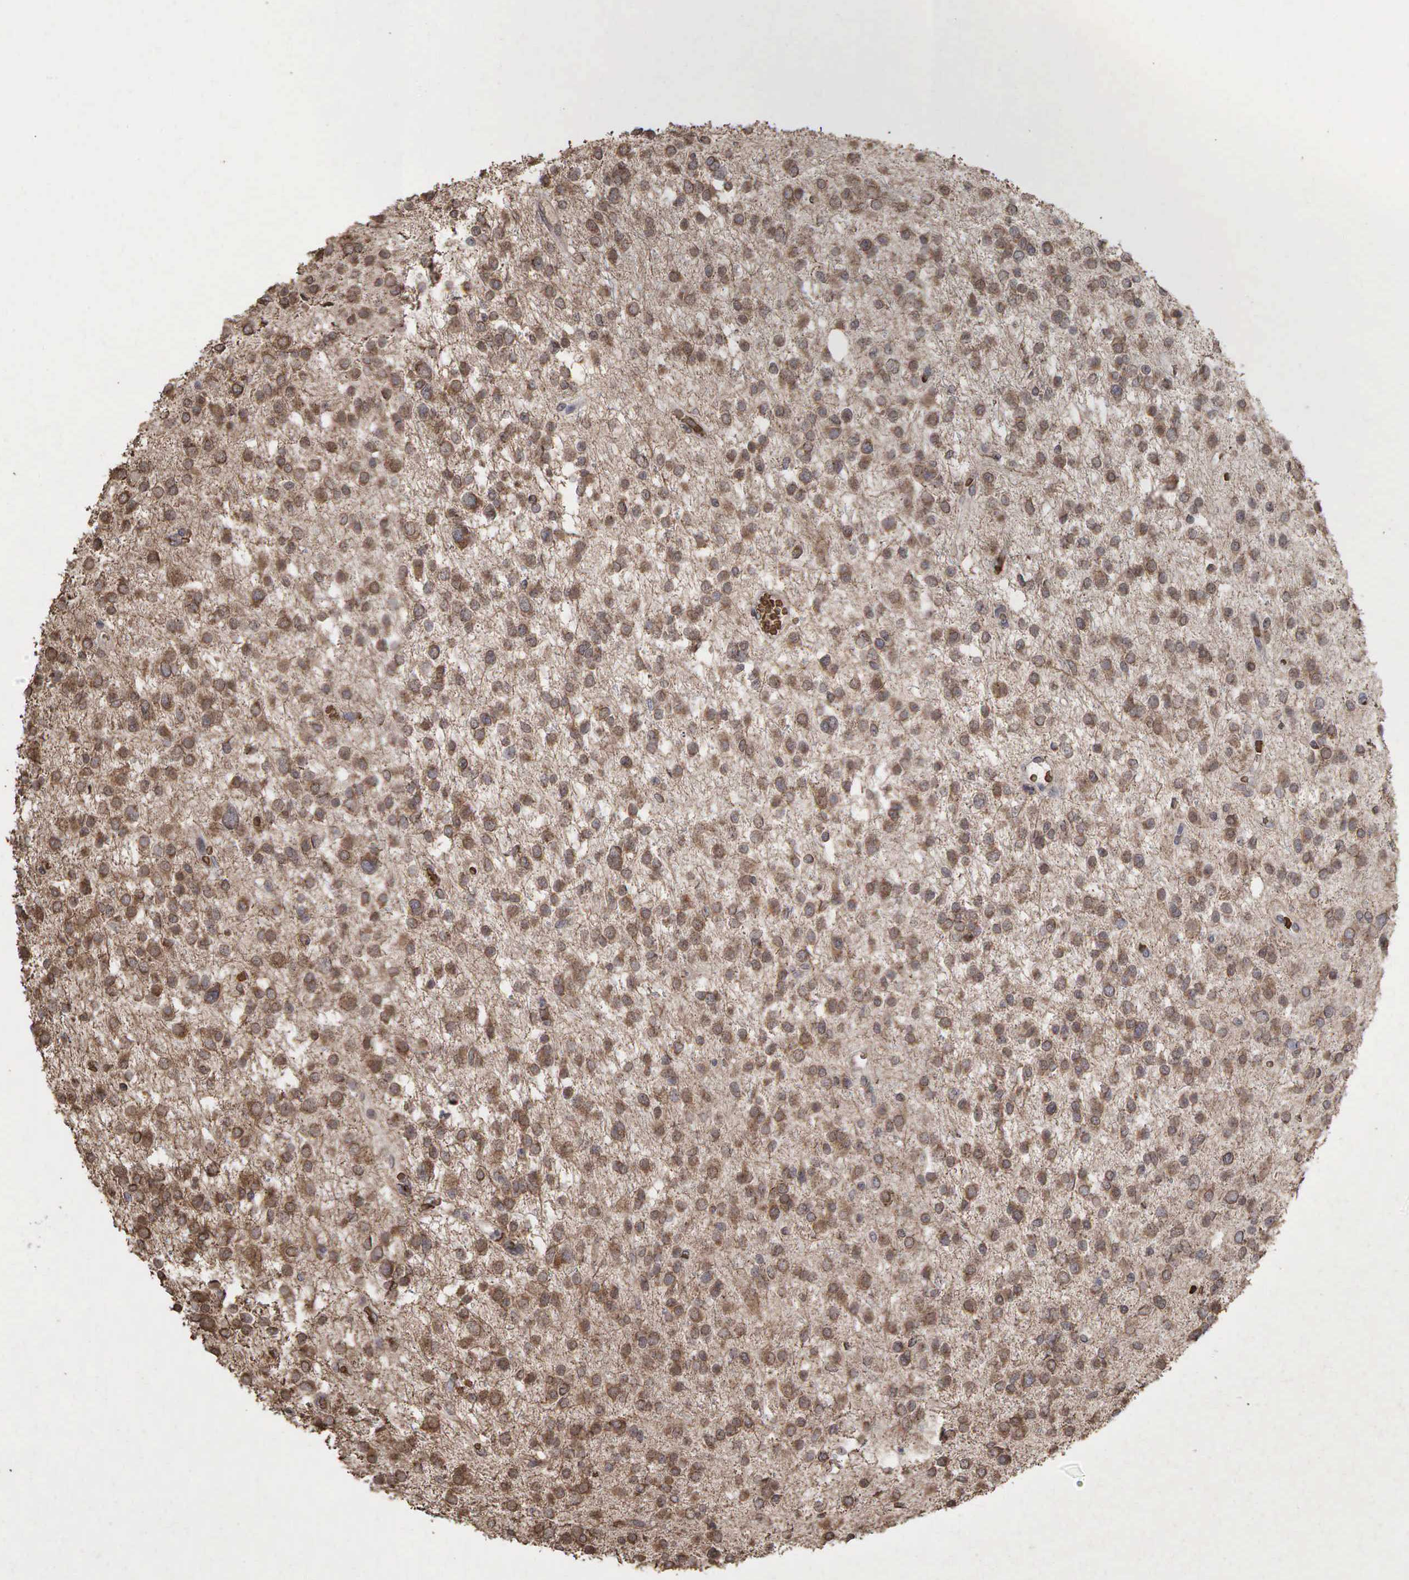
{"staining": {"intensity": "weak", "quantity": ">75%", "location": "cytoplasmic/membranous"}, "tissue": "glioma", "cell_type": "Tumor cells", "image_type": "cancer", "snomed": [{"axis": "morphology", "description": "Glioma, malignant, Low grade"}, {"axis": "topography", "description": "Brain"}], "caption": "DAB immunohistochemical staining of malignant glioma (low-grade) displays weak cytoplasmic/membranous protein staining in about >75% of tumor cells. (IHC, brightfield microscopy, high magnification).", "gene": "PABPC5", "patient": {"sex": "female", "age": 36}}